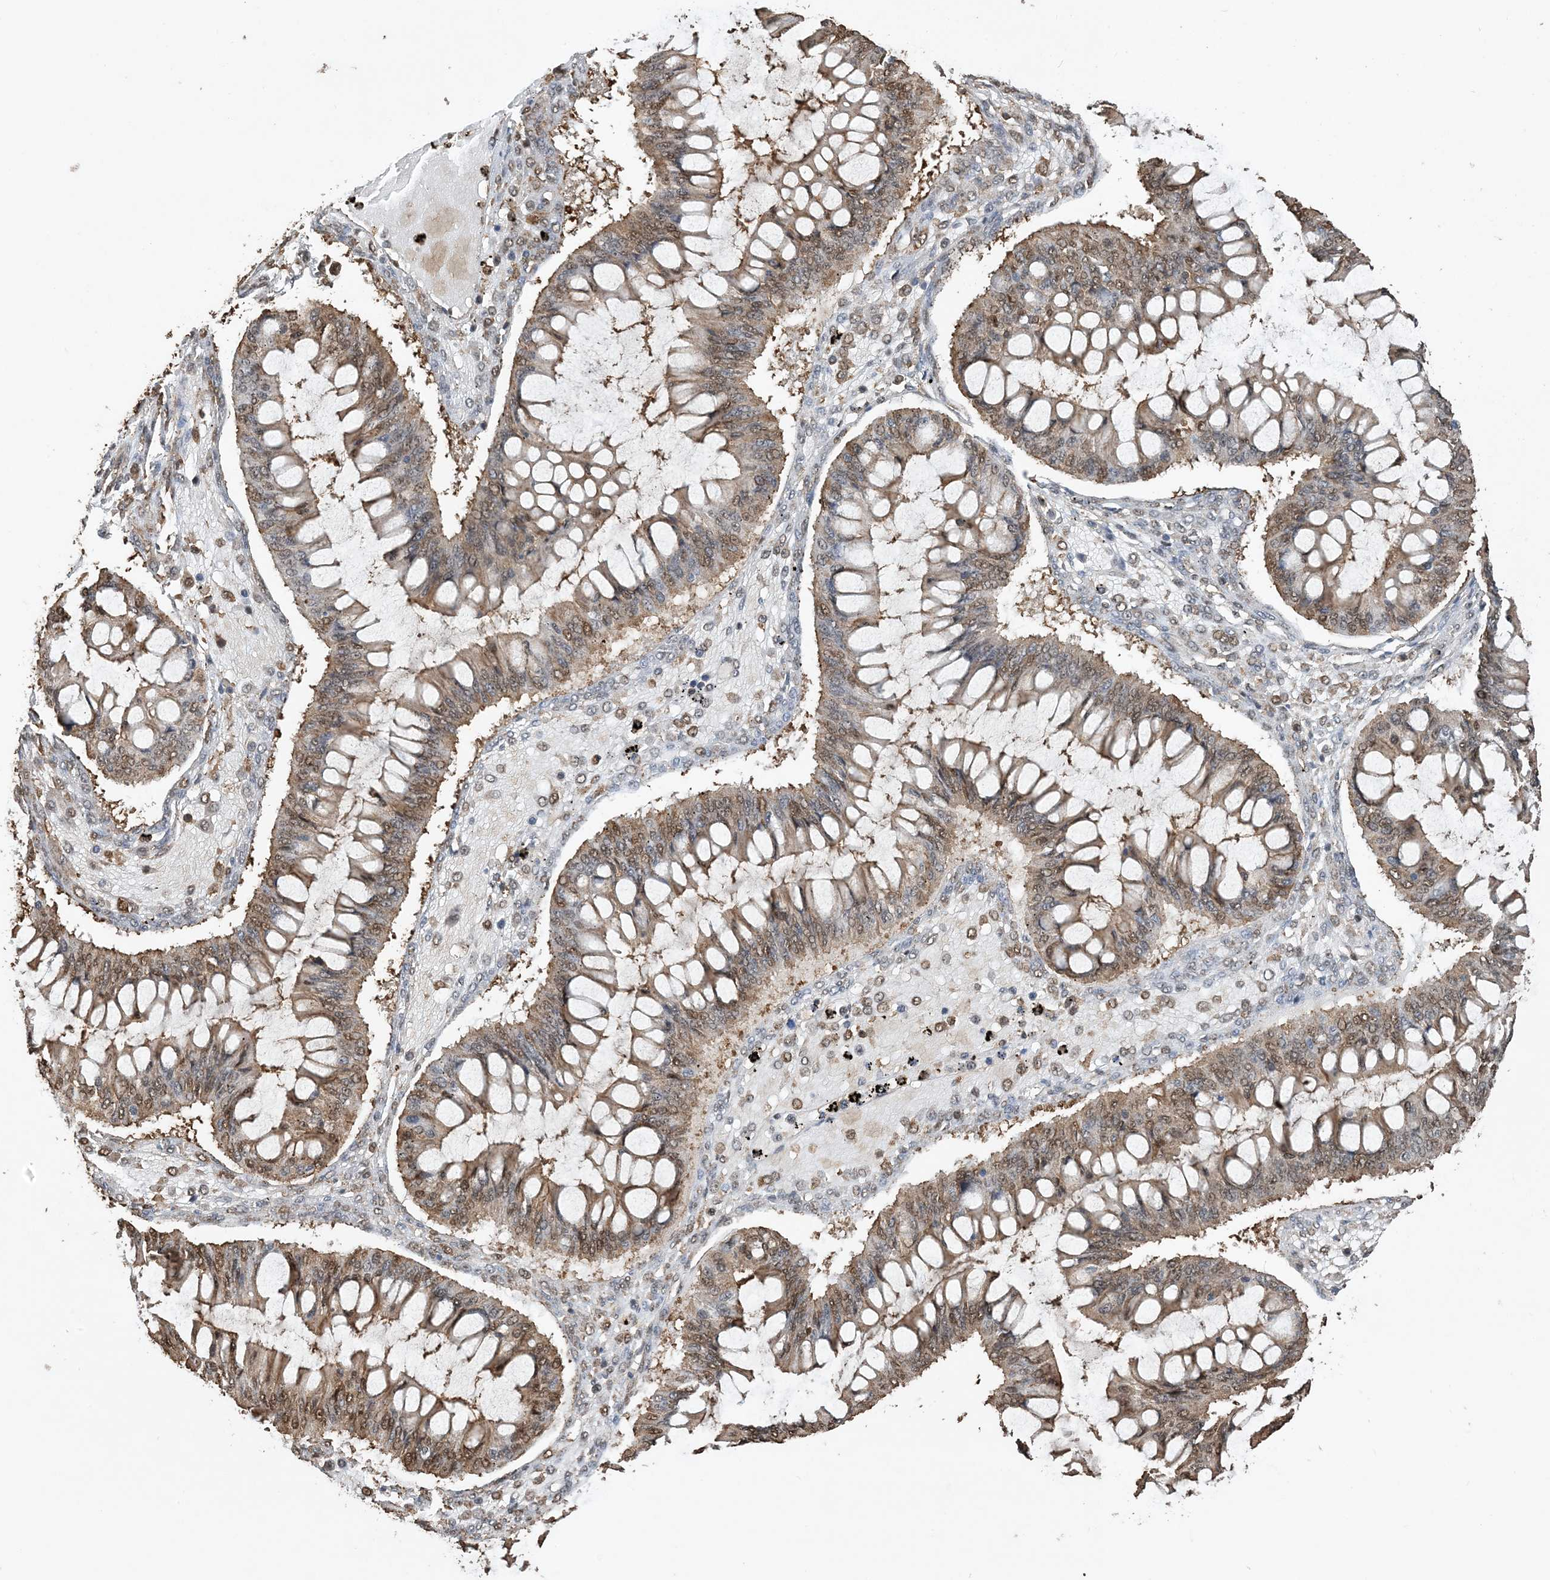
{"staining": {"intensity": "moderate", "quantity": "25%-75%", "location": "cytoplasmic/membranous,nuclear"}, "tissue": "ovarian cancer", "cell_type": "Tumor cells", "image_type": "cancer", "snomed": [{"axis": "morphology", "description": "Cystadenocarcinoma, mucinous, NOS"}, {"axis": "topography", "description": "Ovary"}], "caption": "Moderate cytoplasmic/membranous and nuclear positivity is appreciated in about 25%-75% of tumor cells in ovarian mucinous cystadenocarcinoma.", "gene": "HSPA1A", "patient": {"sex": "female", "age": 73}}